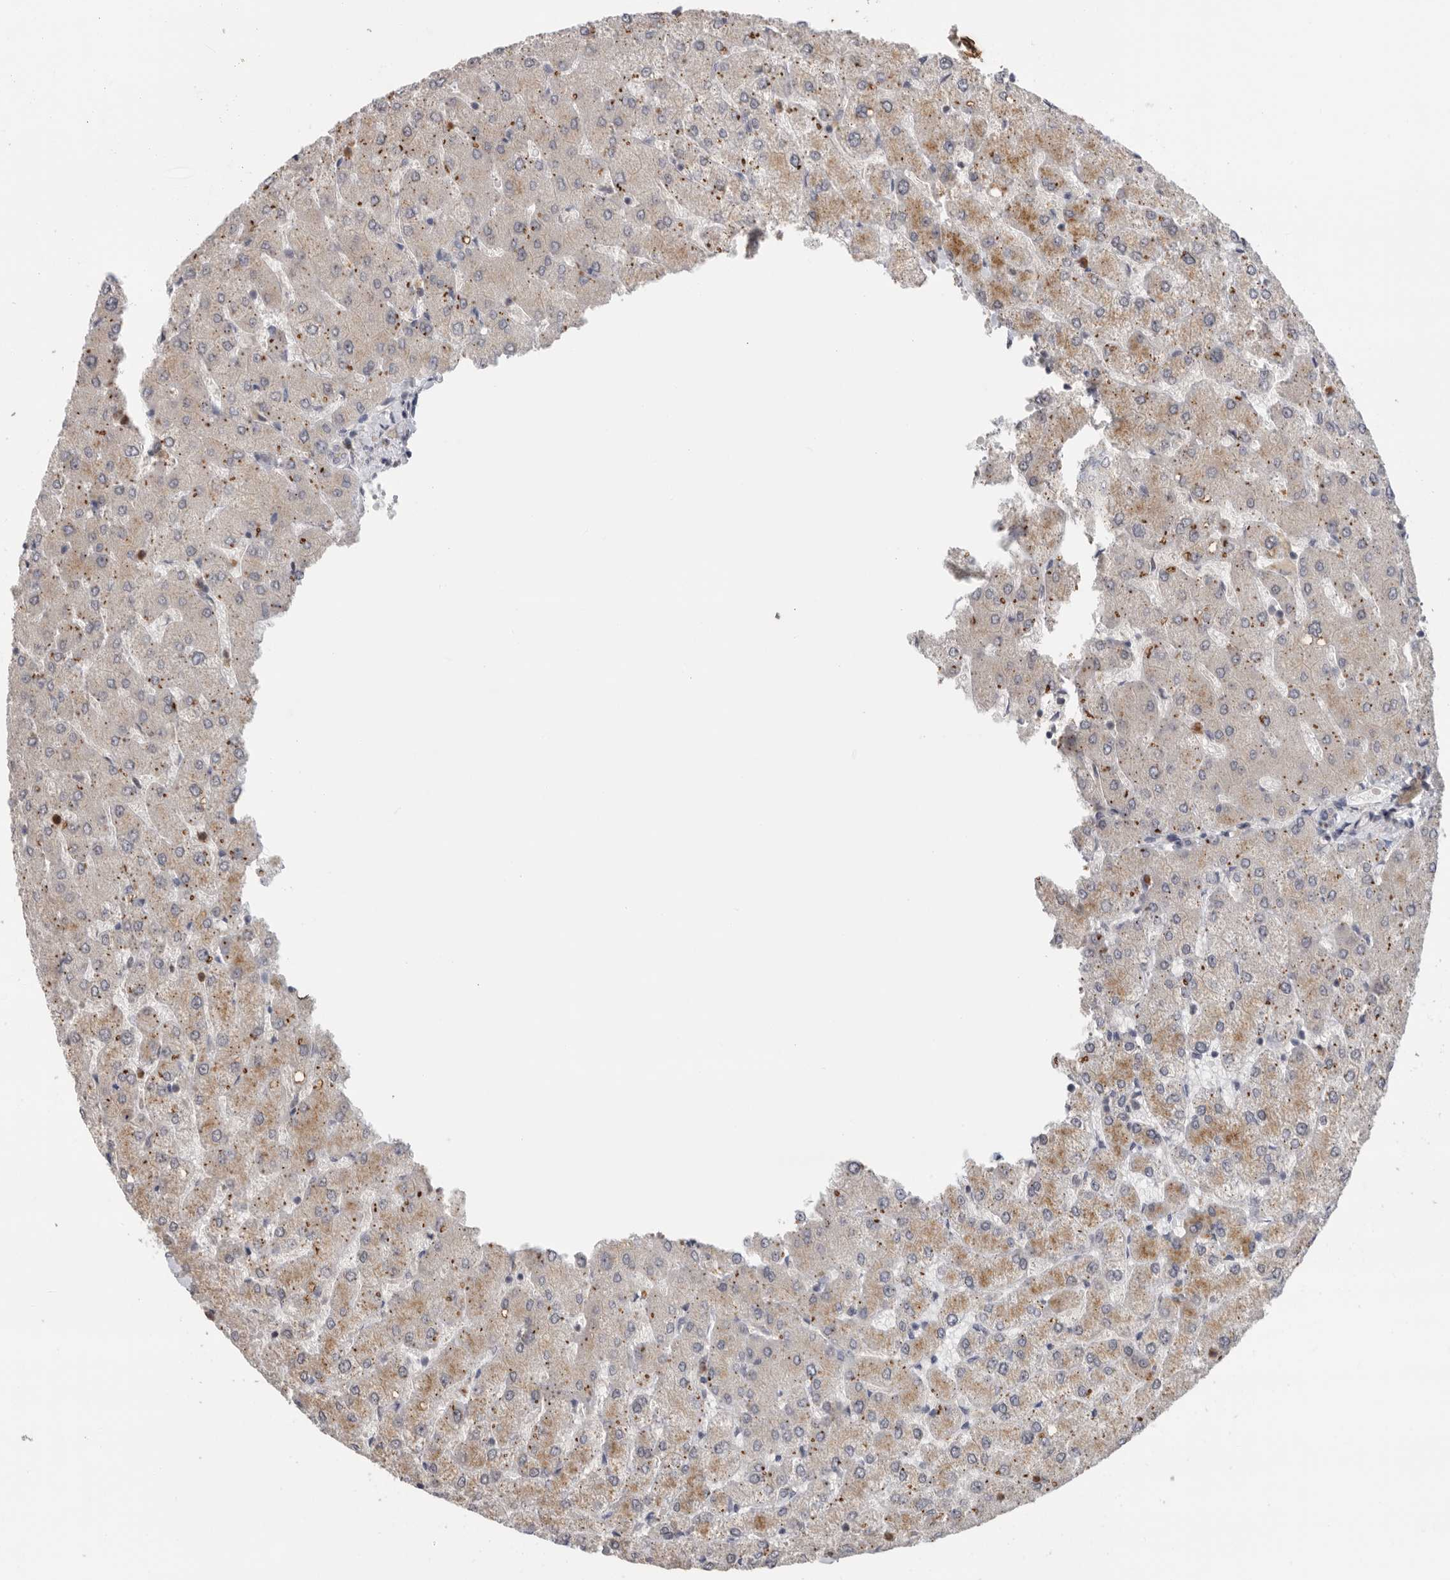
{"staining": {"intensity": "negative", "quantity": "none", "location": "none"}, "tissue": "liver", "cell_type": "Cholangiocytes", "image_type": "normal", "snomed": [{"axis": "morphology", "description": "Normal tissue, NOS"}, {"axis": "topography", "description": "Liver"}], "caption": "DAB (3,3'-diaminobenzidine) immunohistochemical staining of normal liver exhibits no significant positivity in cholangiocytes.", "gene": "KLK5", "patient": {"sex": "female", "age": 54}}